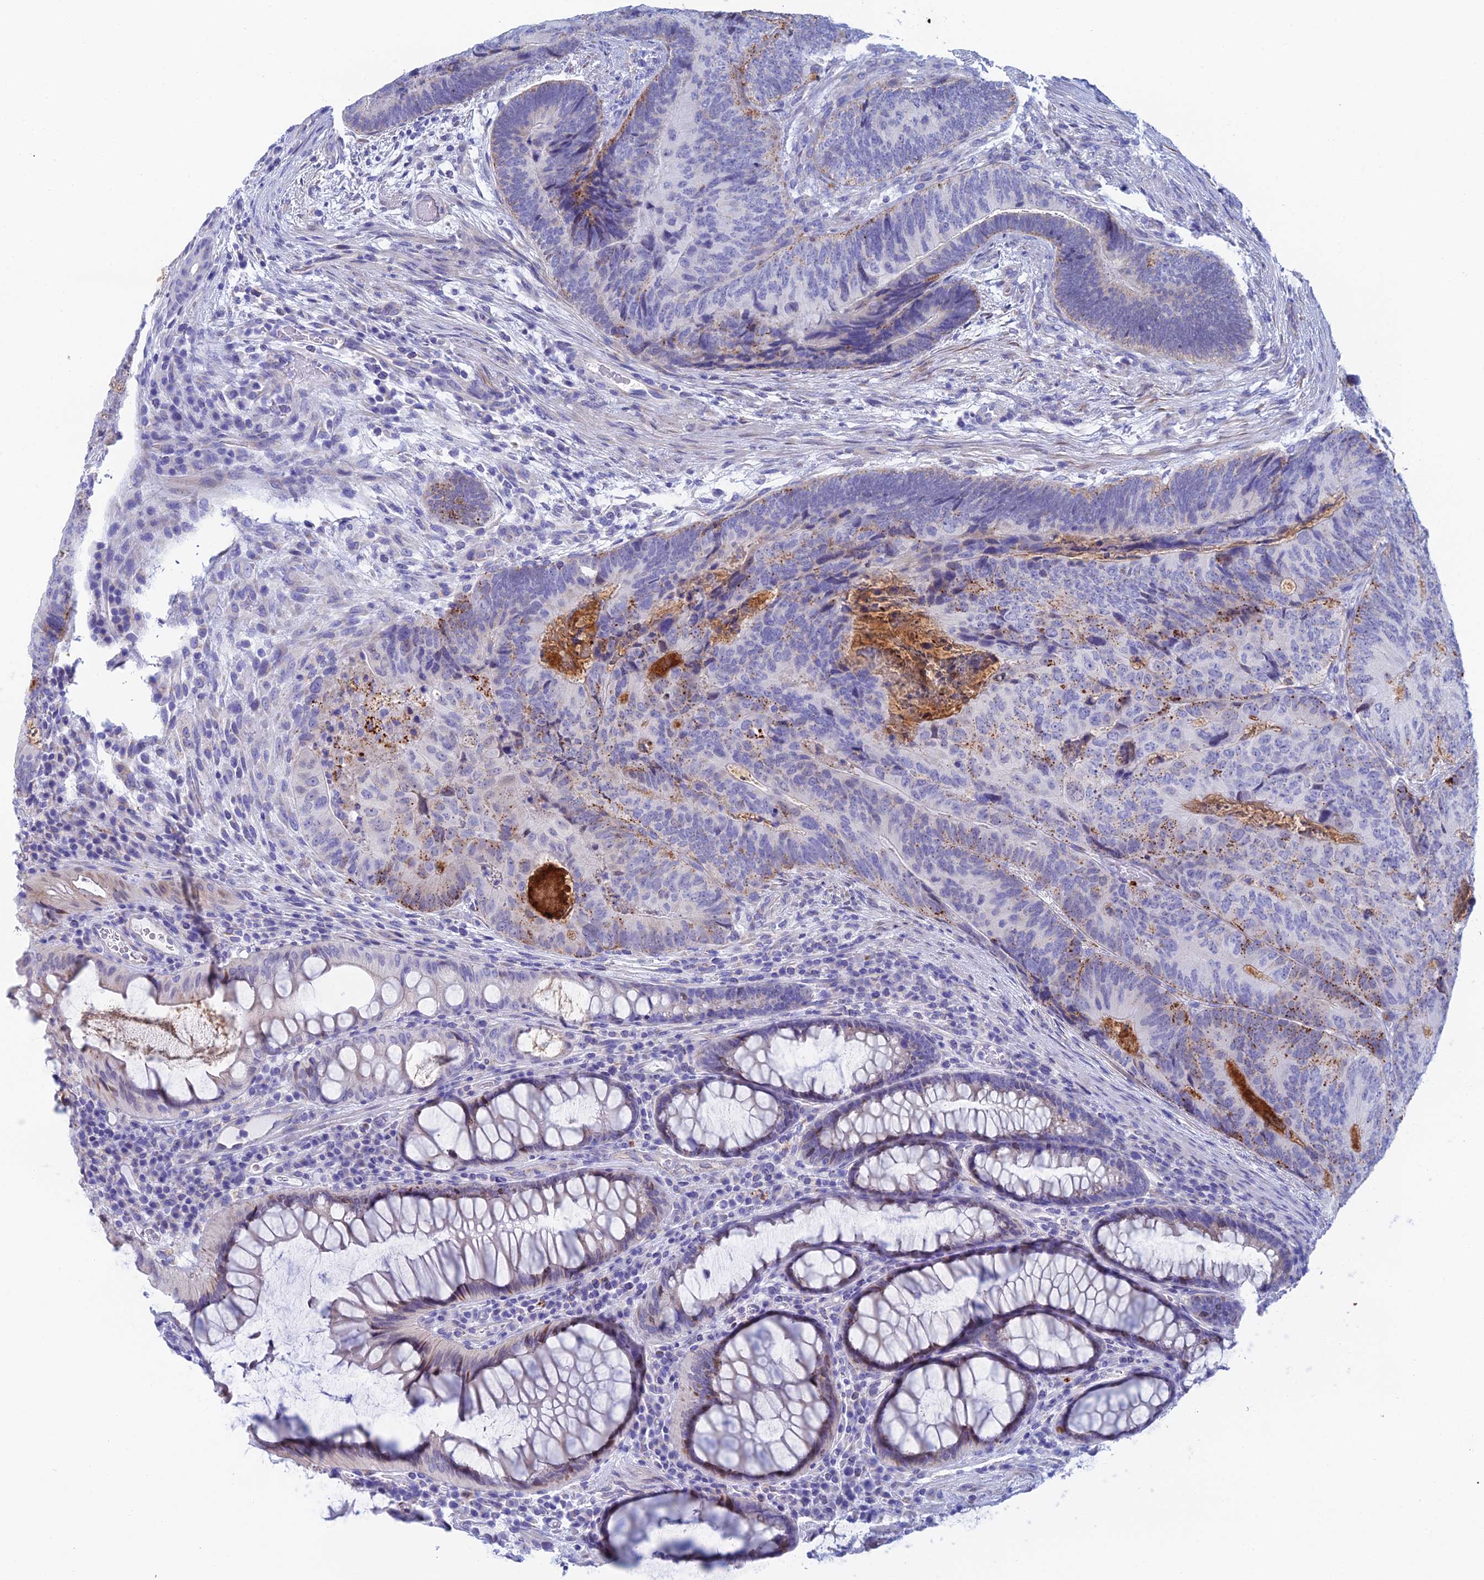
{"staining": {"intensity": "moderate", "quantity": "<25%", "location": "cytoplasmic/membranous"}, "tissue": "colorectal cancer", "cell_type": "Tumor cells", "image_type": "cancer", "snomed": [{"axis": "morphology", "description": "Adenocarcinoma, NOS"}, {"axis": "topography", "description": "Colon"}], "caption": "High-power microscopy captured an immunohistochemistry (IHC) micrograph of colorectal cancer, revealing moderate cytoplasmic/membranous positivity in about <25% of tumor cells. (IHC, brightfield microscopy, high magnification).", "gene": "CFAP210", "patient": {"sex": "female", "age": 67}}